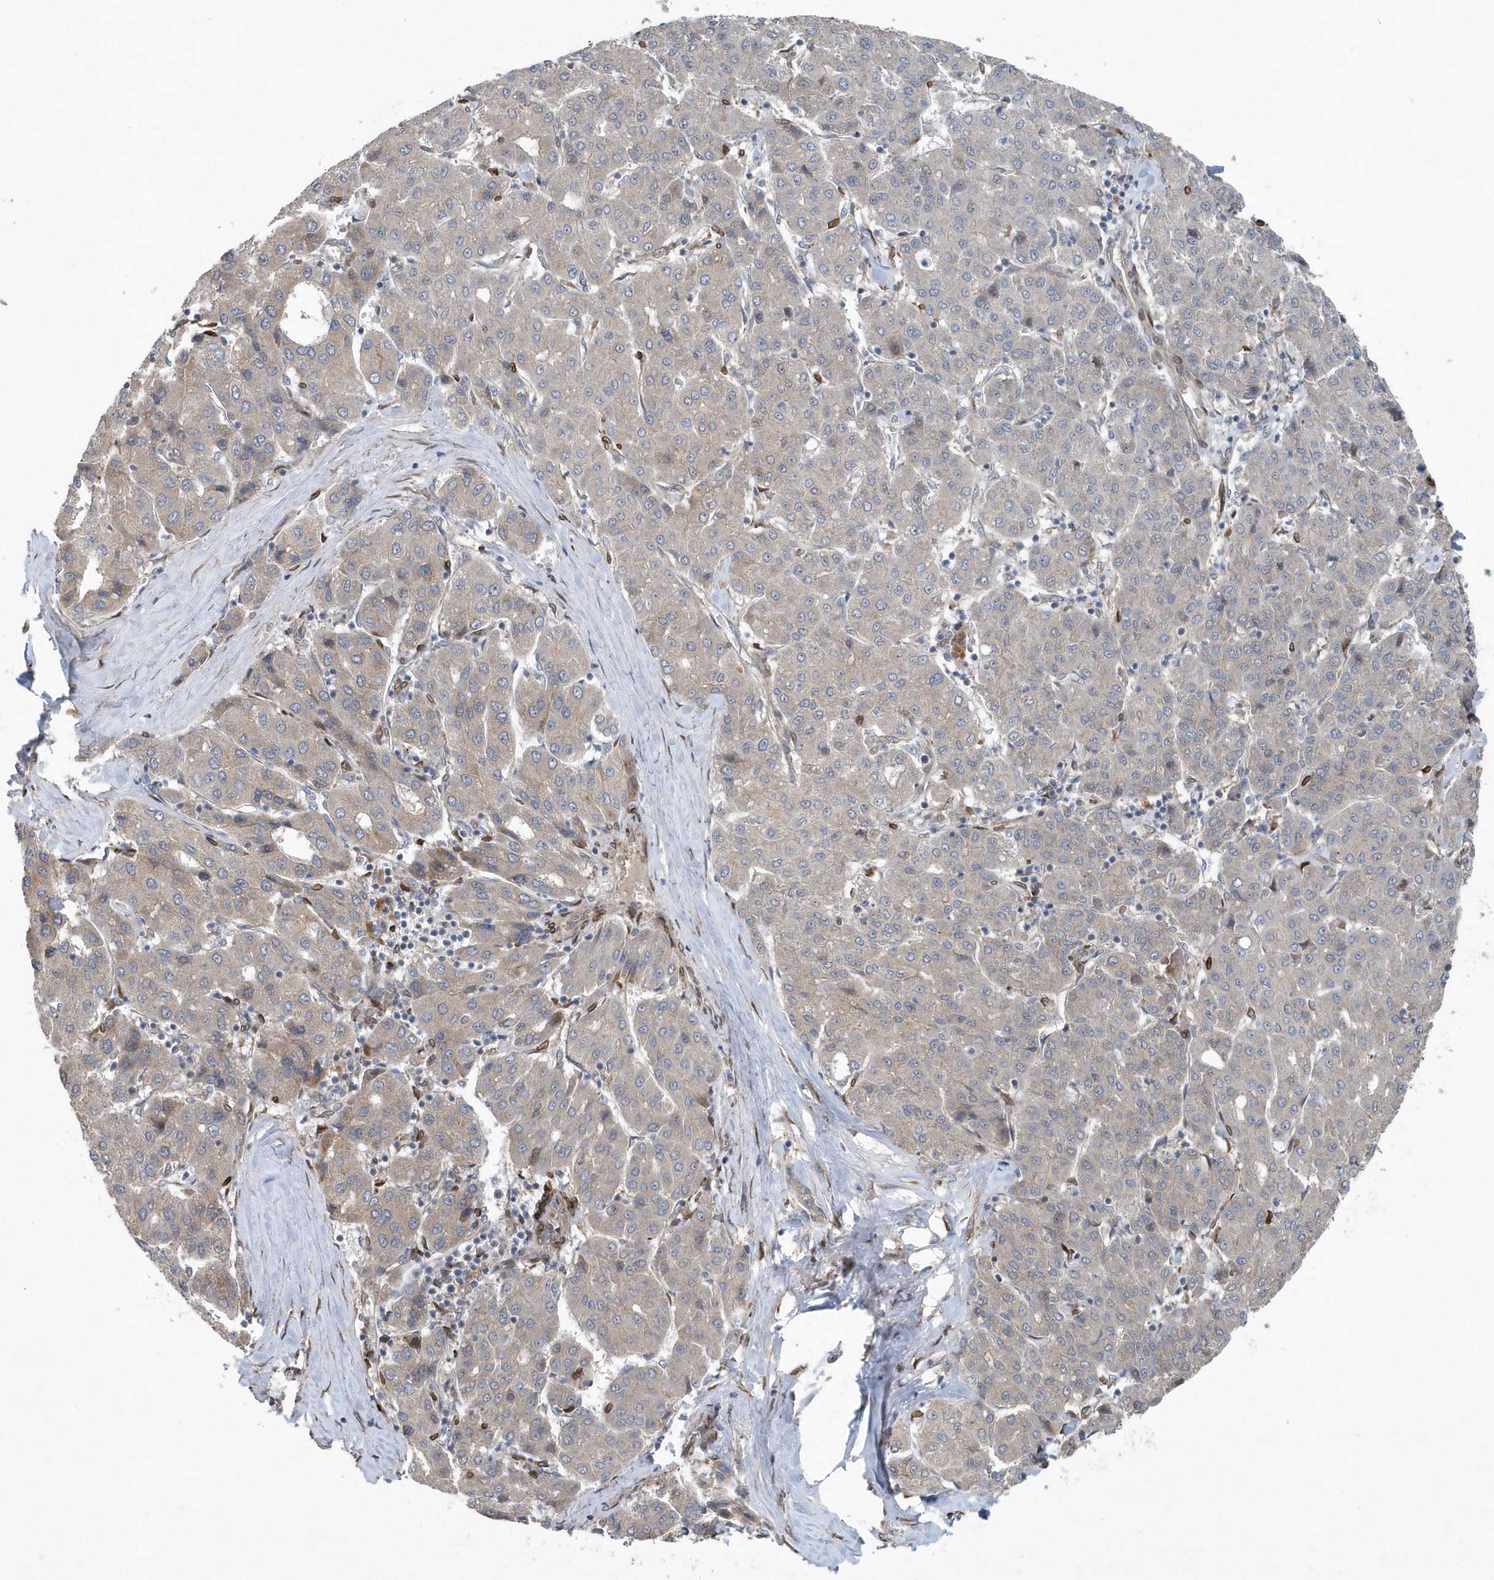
{"staining": {"intensity": "negative", "quantity": "none", "location": "none"}, "tissue": "liver cancer", "cell_type": "Tumor cells", "image_type": "cancer", "snomed": [{"axis": "morphology", "description": "Carcinoma, Hepatocellular, NOS"}, {"axis": "topography", "description": "Liver"}], "caption": "The IHC photomicrograph has no significant expression in tumor cells of liver hepatocellular carcinoma tissue.", "gene": "MCC", "patient": {"sex": "male", "age": 65}}